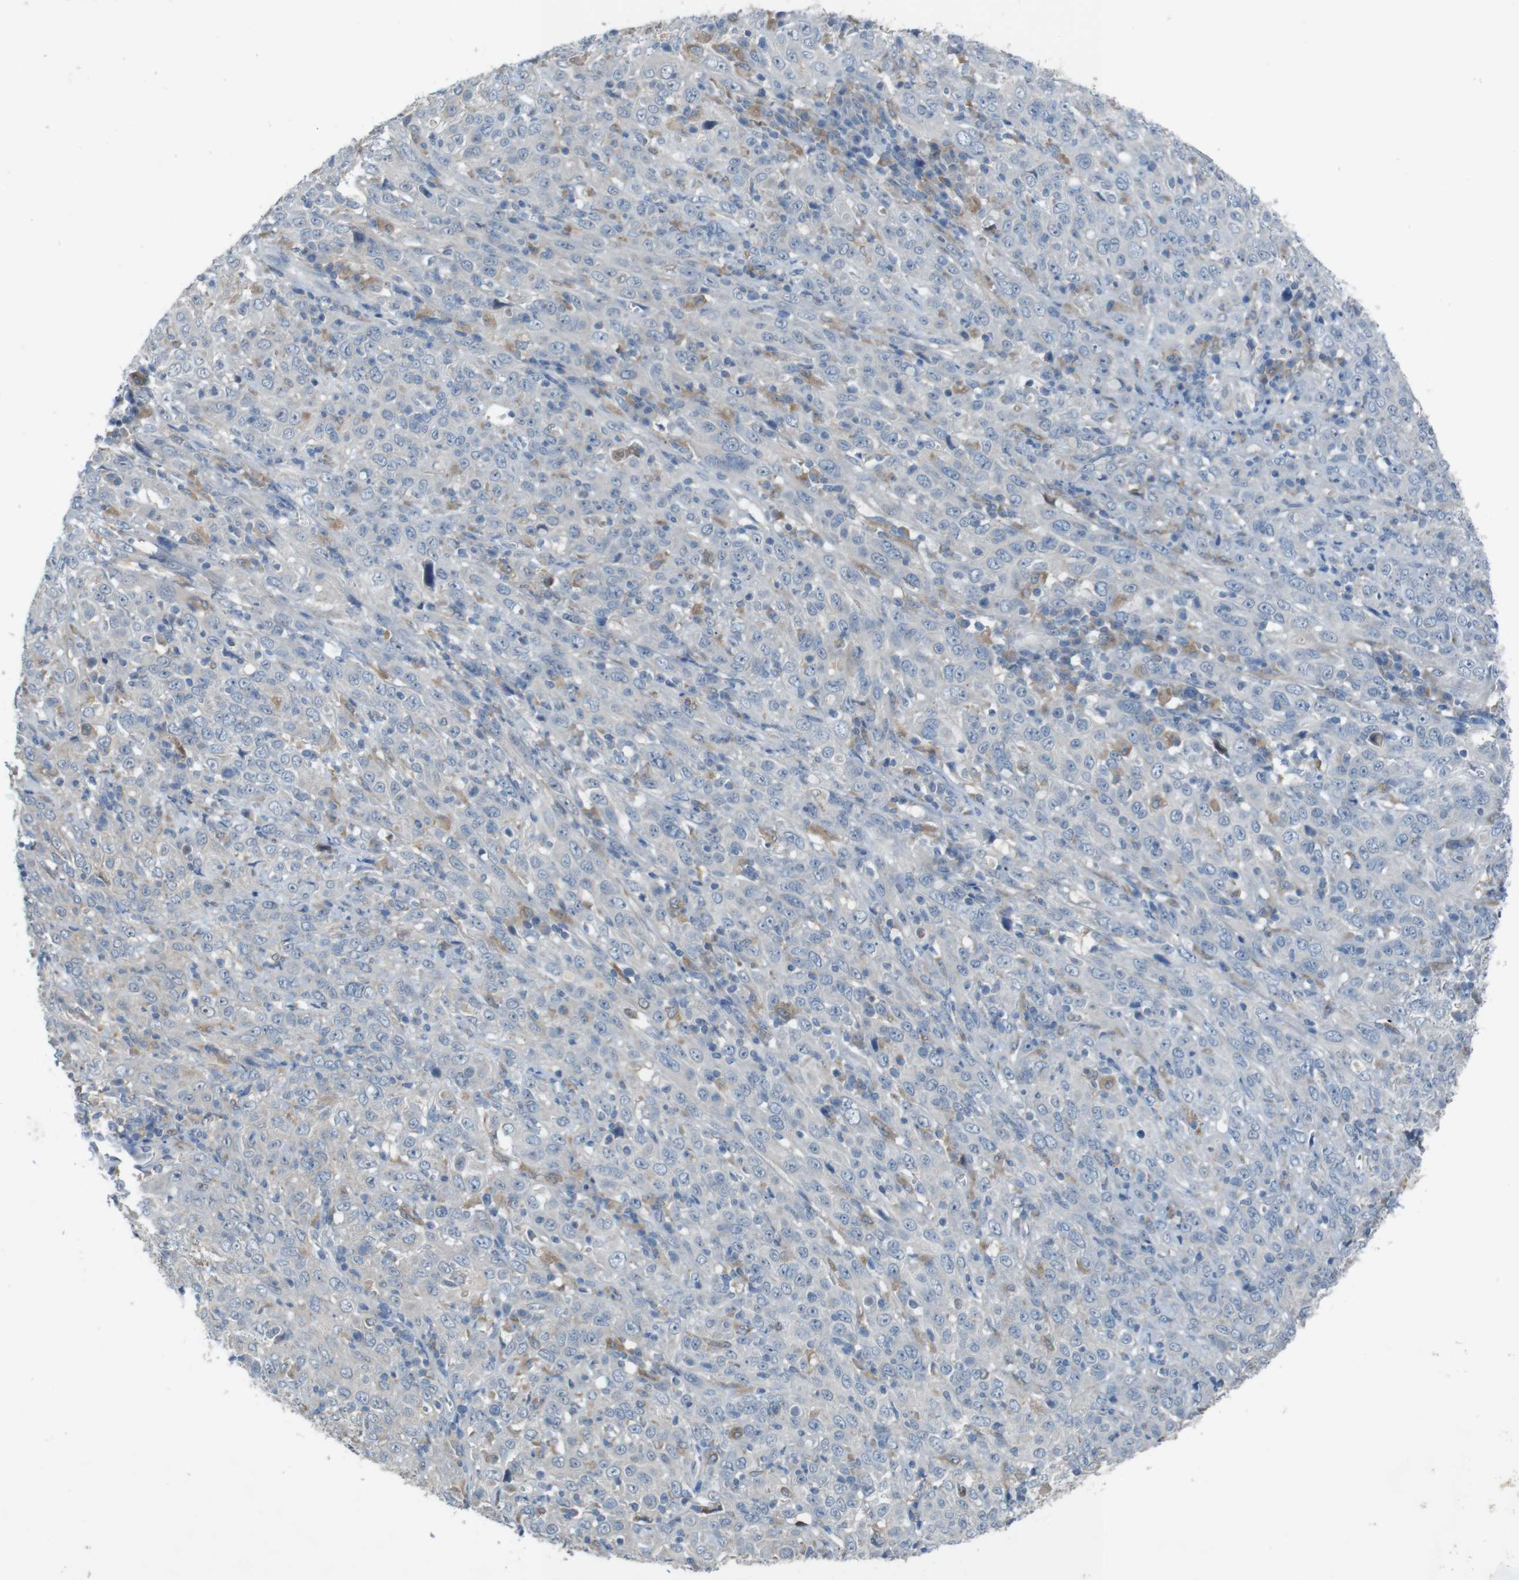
{"staining": {"intensity": "weak", "quantity": "<25%", "location": "cytoplasmic/membranous"}, "tissue": "cervical cancer", "cell_type": "Tumor cells", "image_type": "cancer", "snomed": [{"axis": "morphology", "description": "Squamous cell carcinoma, NOS"}, {"axis": "topography", "description": "Cervix"}], "caption": "Histopathology image shows no protein staining in tumor cells of cervical cancer (squamous cell carcinoma) tissue.", "gene": "MOGAT3", "patient": {"sex": "female", "age": 46}}